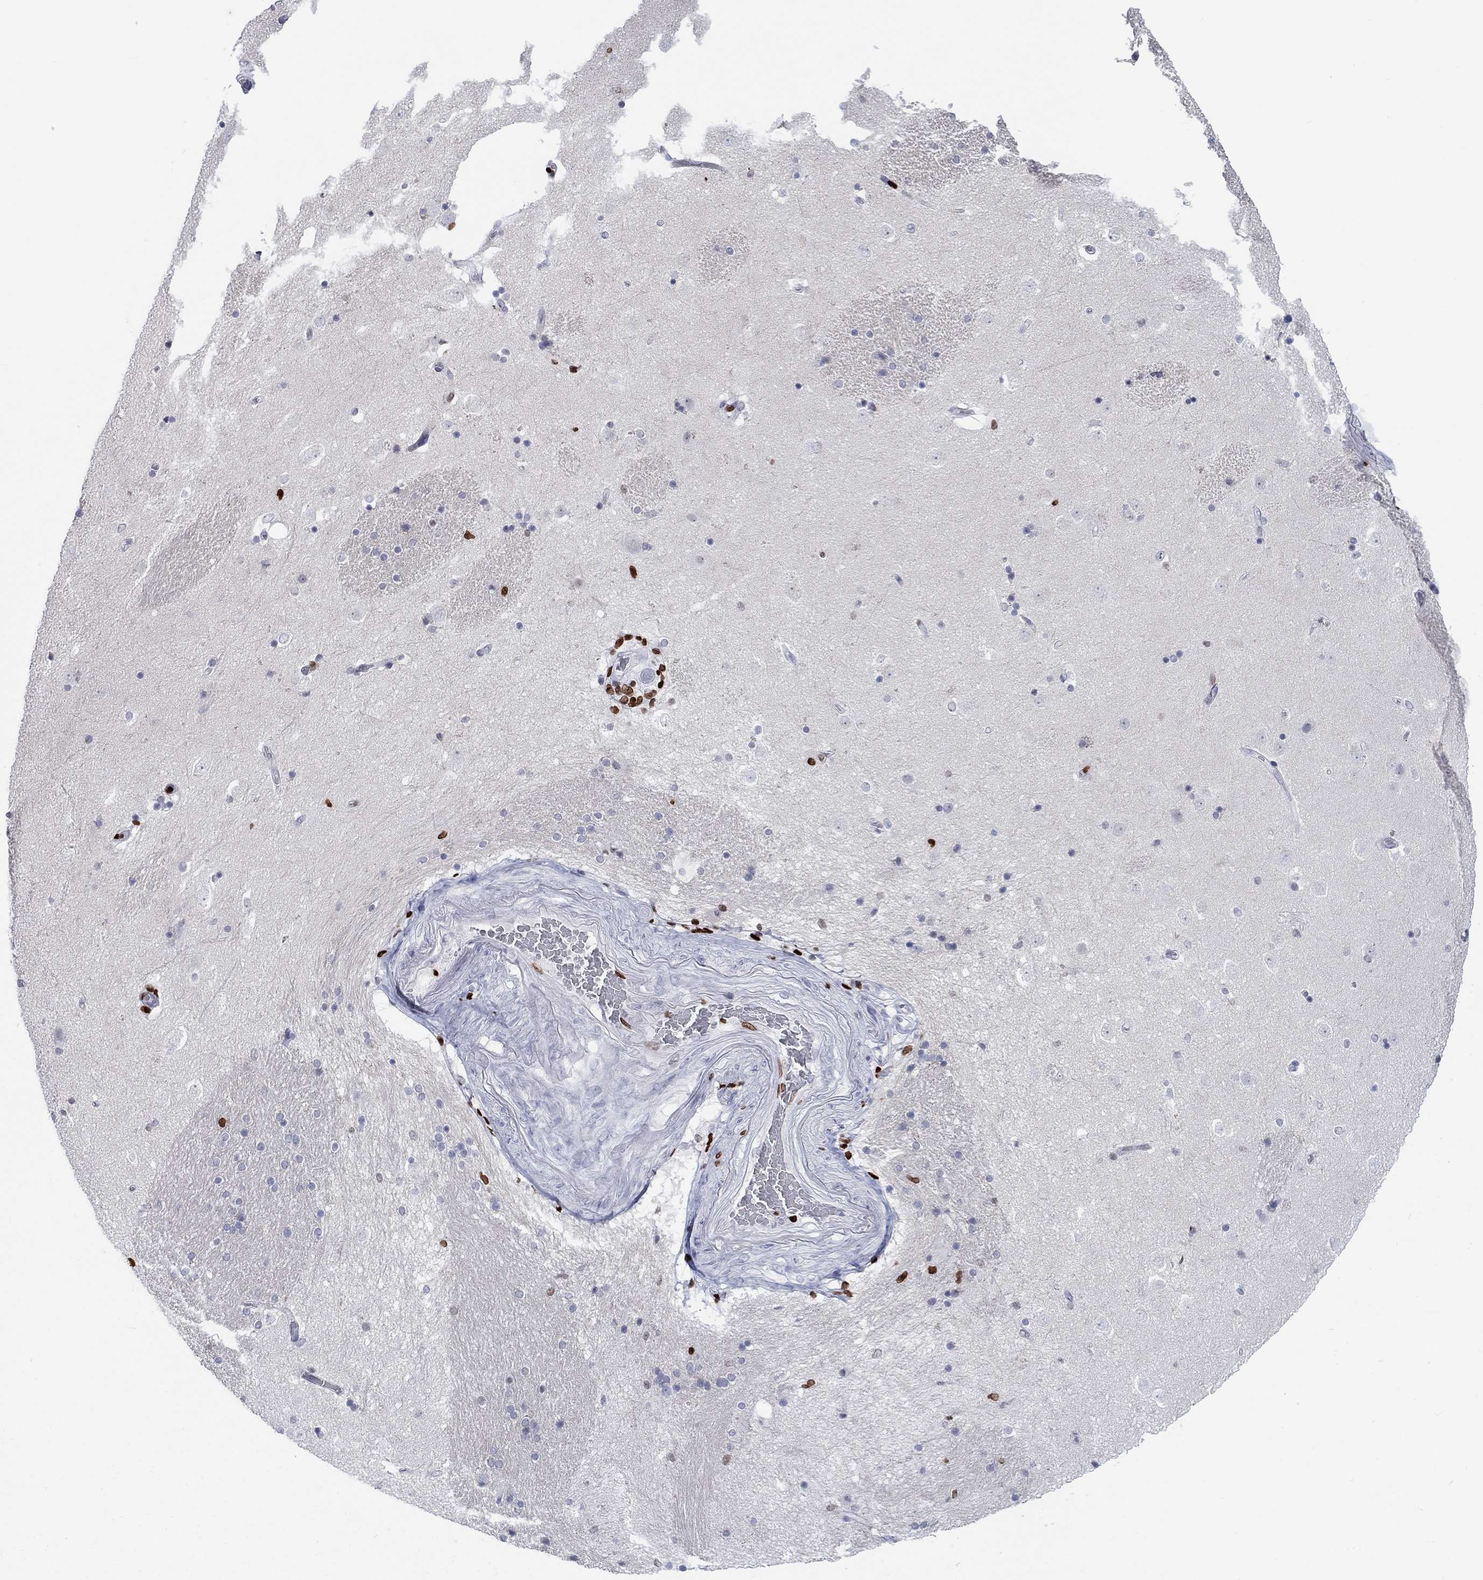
{"staining": {"intensity": "strong", "quantity": "<25%", "location": "nuclear"}, "tissue": "caudate", "cell_type": "Glial cells", "image_type": "normal", "snomed": [{"axis": "morphology", "description": "Normal tissue, NOS"}, {"axis": "topography", "description": "Lateral ventricle wall"}], "caption": "Glial cells reveal strong nuclear expression in approximately <25% of cells in benign caudate.", "gene": "H1", "patient": {"sex": "male", "age": 51}}